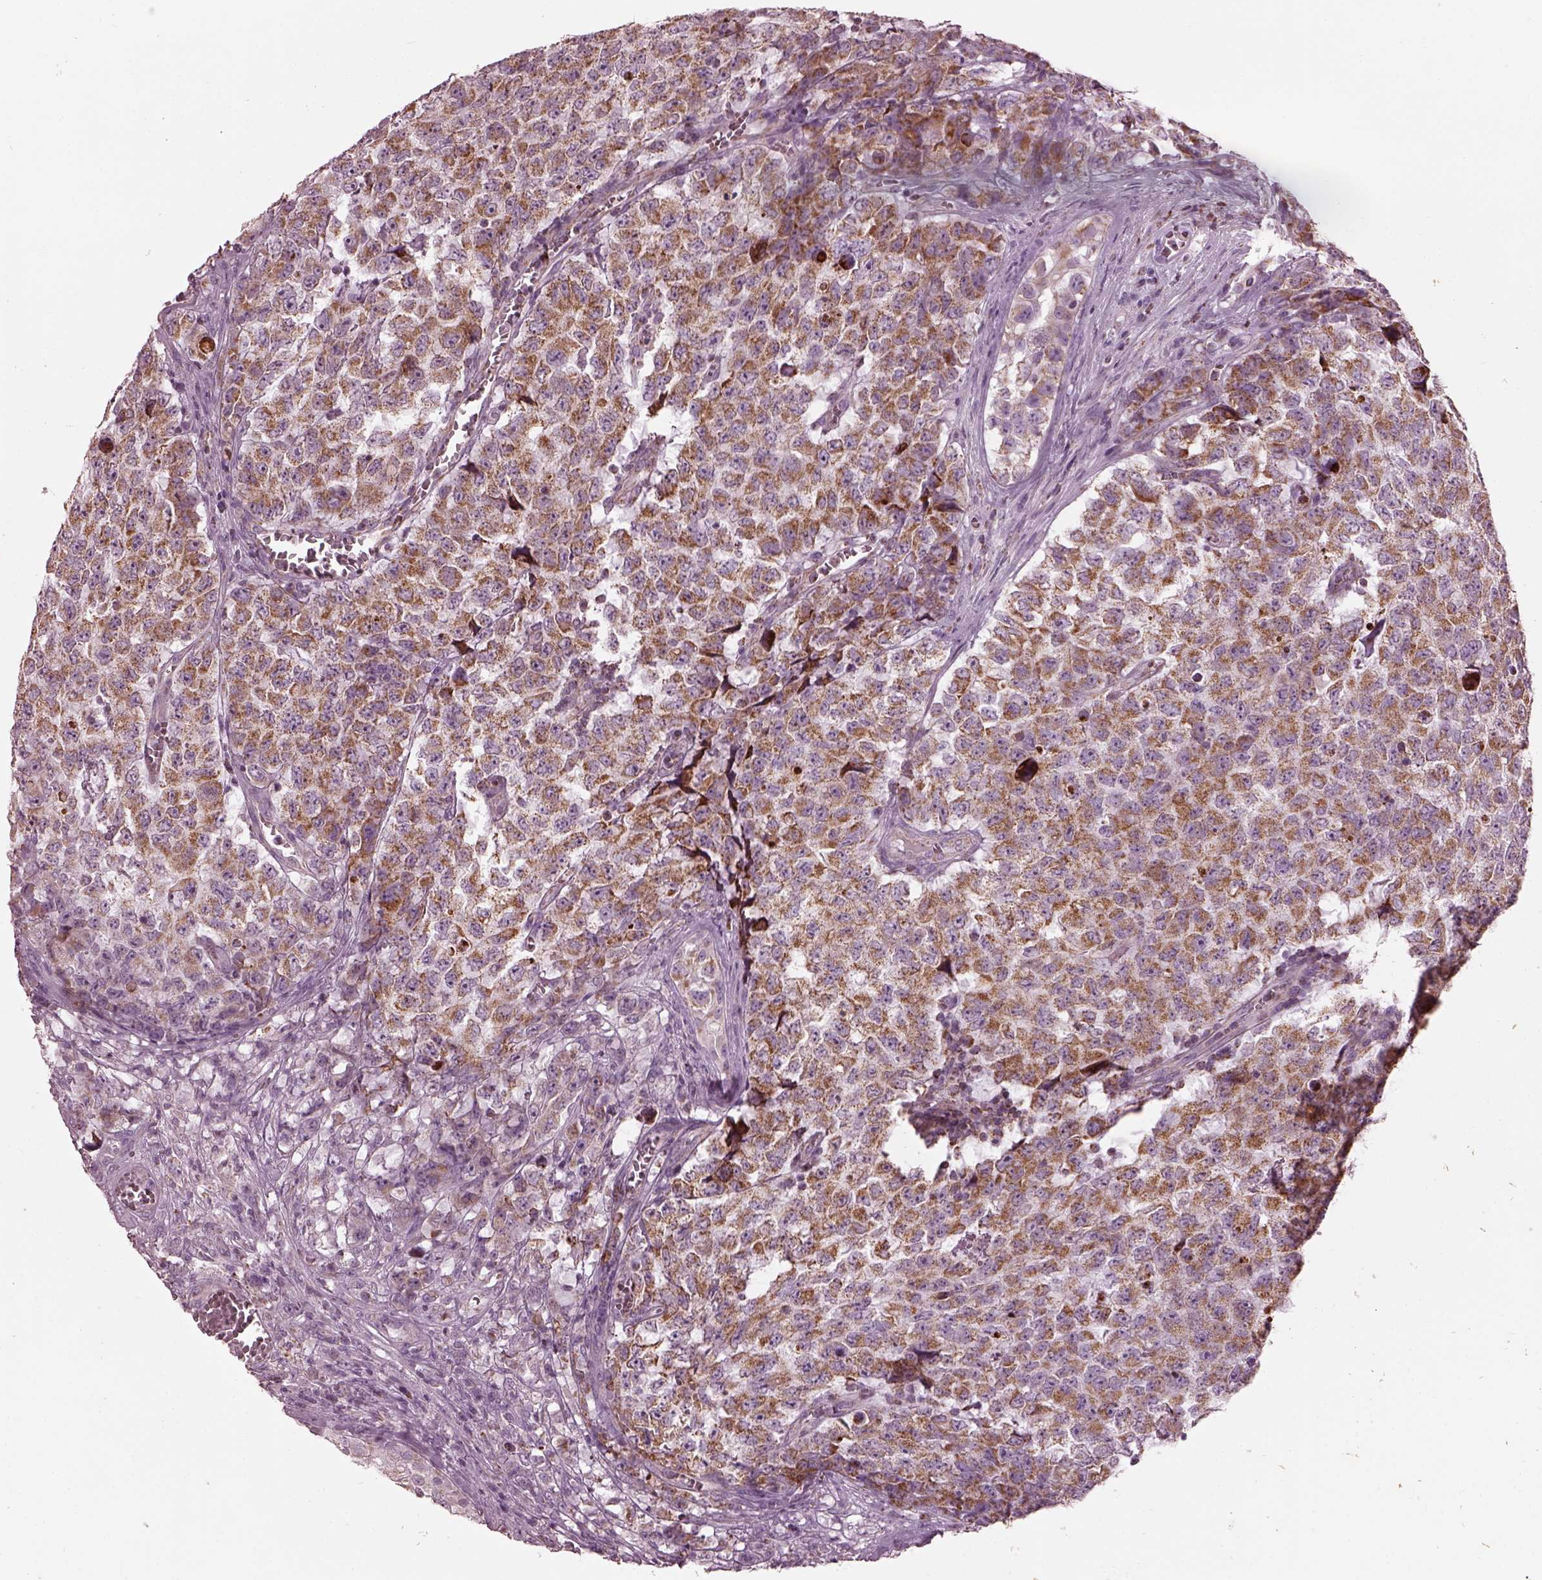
{"staining": {"intensity": "moderate", "quantity": ">75%", "location": "cytoplasmic/membranous"}, "tissue": "testis cancer", "cell_type": "Tumor cells", "image_type": "cancer", "snomed": [{"axis": "morphology", "description": "Carcinoma, Embryonal, NOS"}, {"axis": "topography", "description": "Testis"}], "caption": "Embryonal carcinoma (testis) stained with DAB (3,3'-diaminobenzidine) immunohistochemistry shows medium levels of moderate cytoplasmic/membranous positivity in about >75% of tumor cells. The staining was performed using DAB (3,3'-diaminobenzidine), with brown indicating positive protein expression. Nuclei are stained blue with hematoxylin.", "gene": "ATP5MF", "patient": {"sex": "male", "age": 23}}